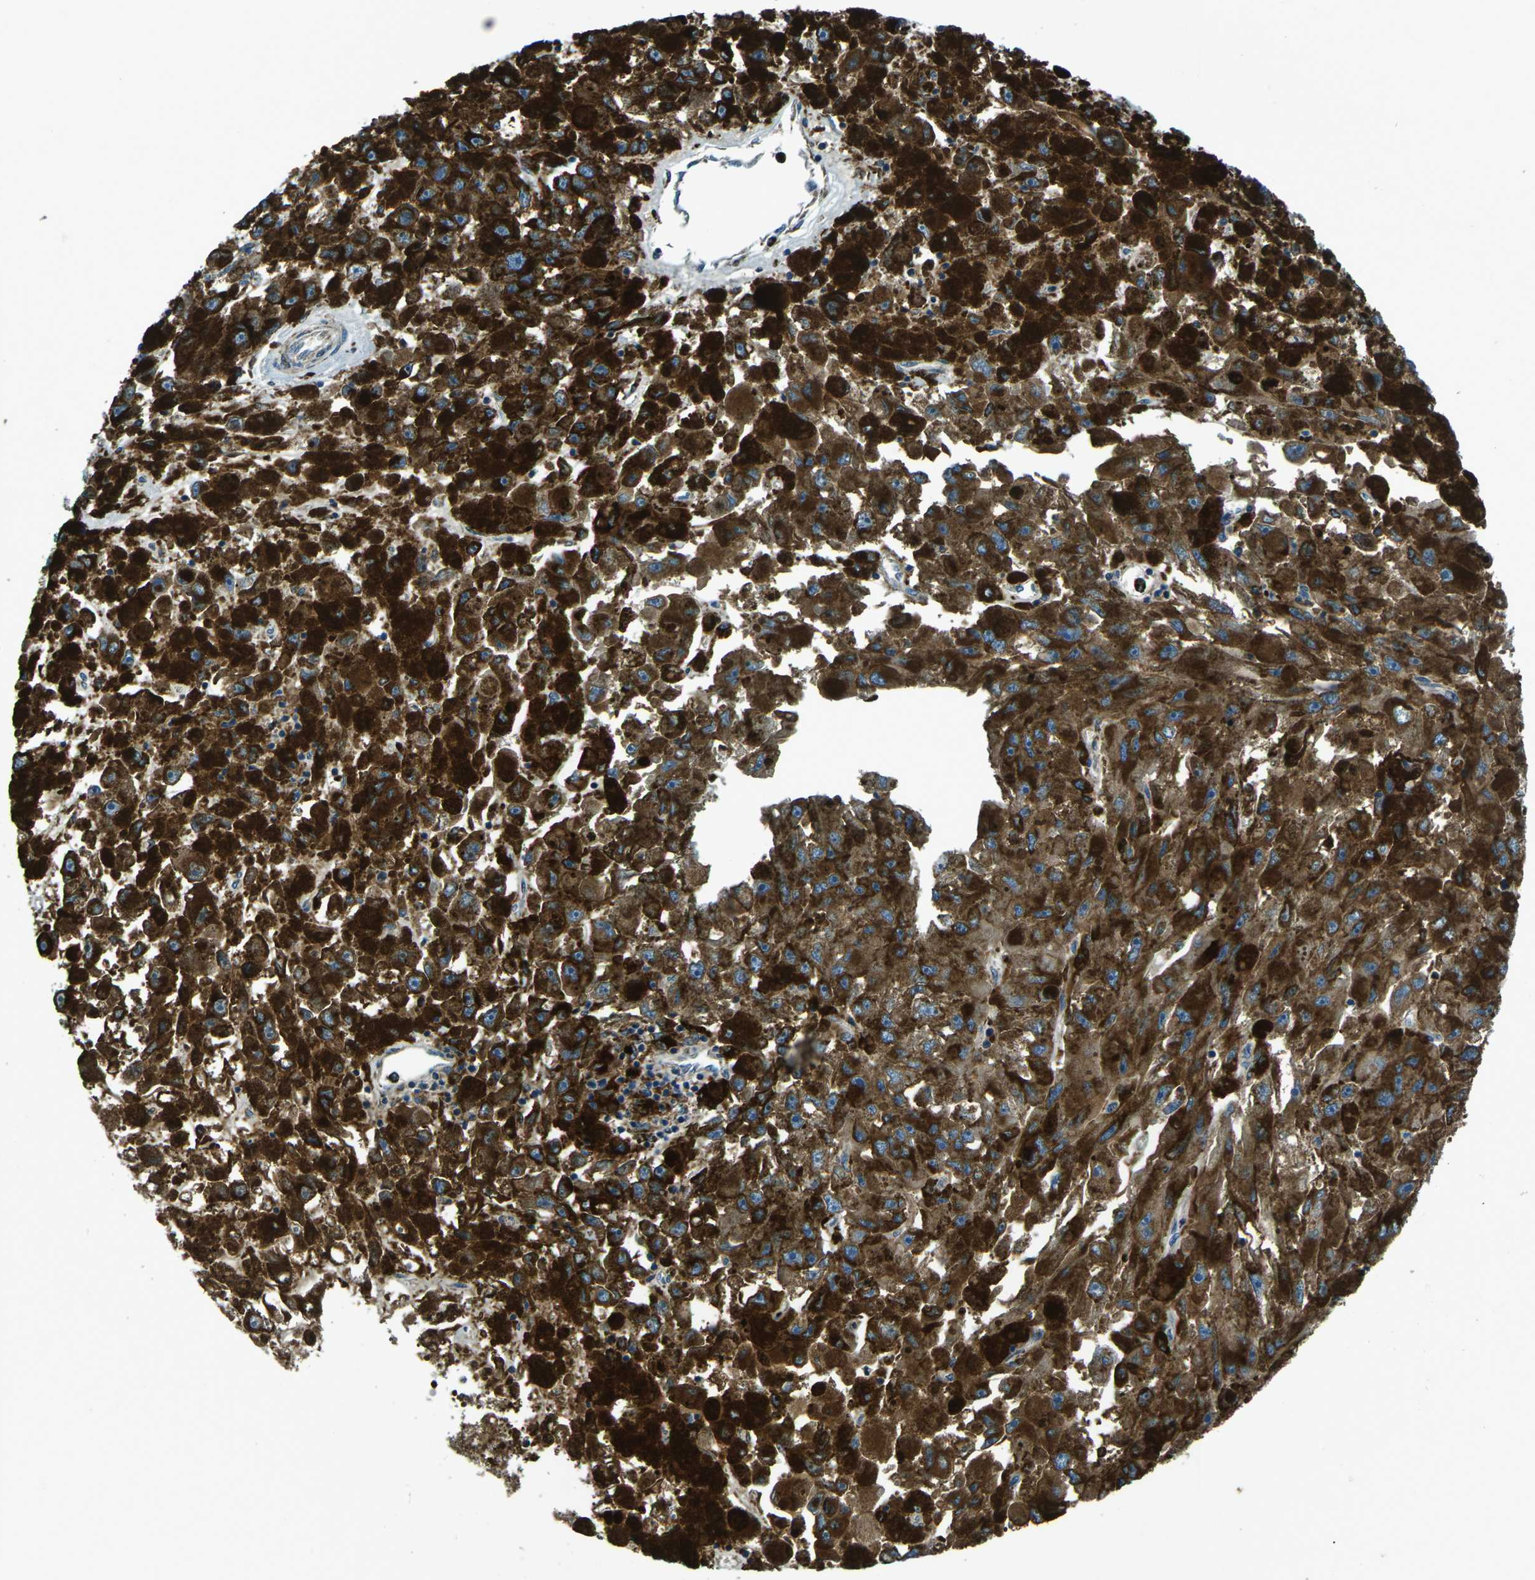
{"staining": {"intensity": "strong", "quantity": ">75%", "location": "cytoplasmic/membranous"}, "tissue": "melanoma", "cell_type": "Tumor cells", "image_type": "cancer", "snomed": [{"axis": "morphology", "description": "Malignant melanoma, NOS"}, {"axis": "topography", "description": "Skin"}], "caption": "Immunohistochemistry (IHC) histopathology image of neoplastic tissue: human melanoma stained using immunohistochemistry reveals high levels of strong protein expression localized specifically in the cytoplasmic/membranous of tumor cells, appearing as a cytoplasmic/membranous brown color.", "gene": "CDK17", "patient": {"sex": "female", "age": 104}}